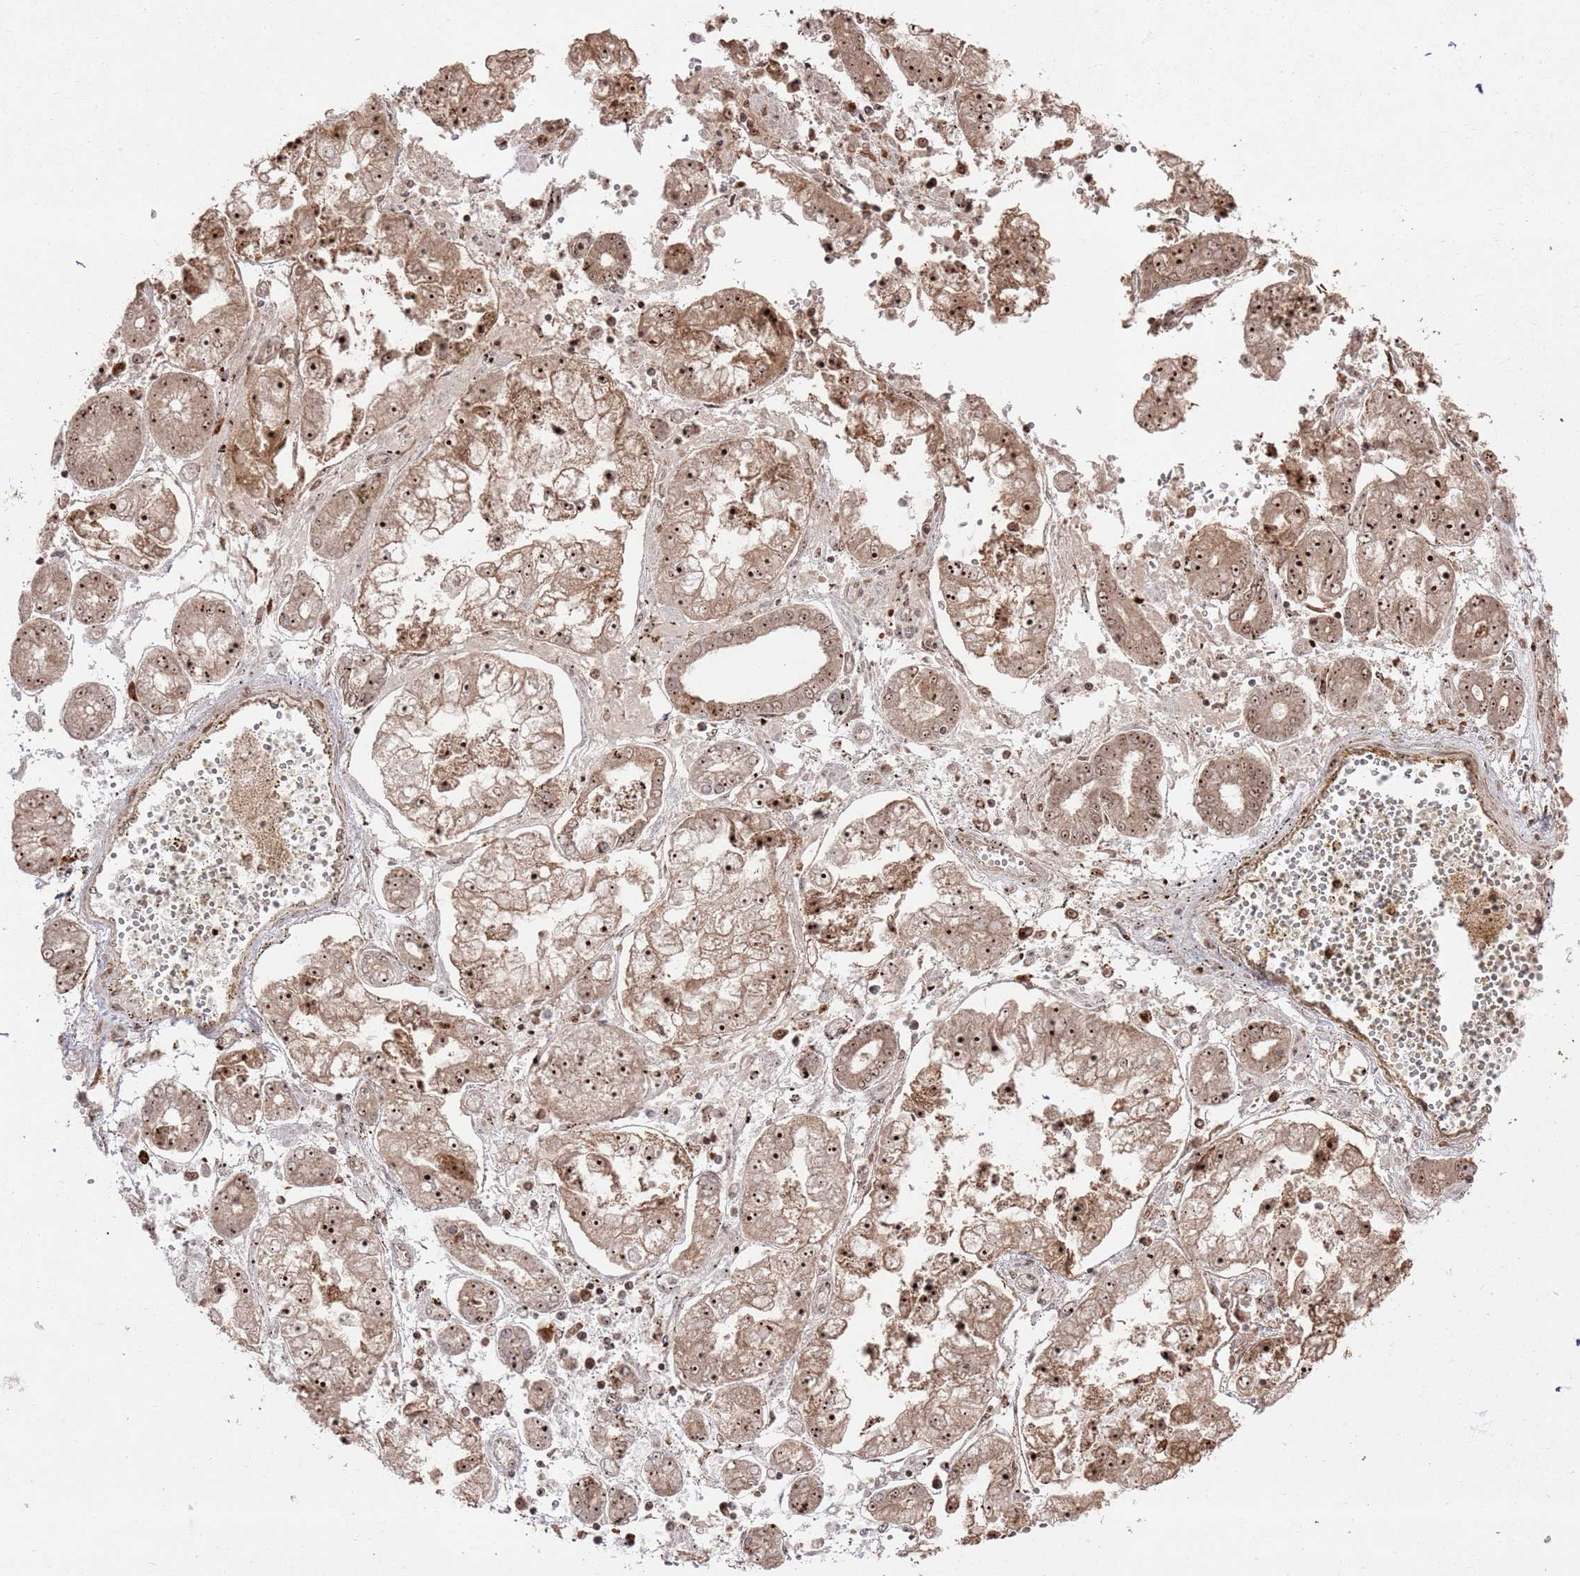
{"staining": {"intensity": "strong", "quantity": ">75%", "location": "cytoplasmic/membranous,nuclear"}, "tissue": "stomach cancer", "cell_type": "Tumor cells", "image_type": "cancer", "snomed": [{"axis": "morphology", "description": "Adenocarcinoma, NOS"}, {"axis": "topography", "description": "Stomach"}], "caption": "This is a histology image of immunohistochemistry (IHC) staining of stomach cancer, which shows strong expression in the cytoplasmic/membranous and nuclear of tumor cells.", "gene": "UTP11", "patient": {"sex": "male", "age": 76}}